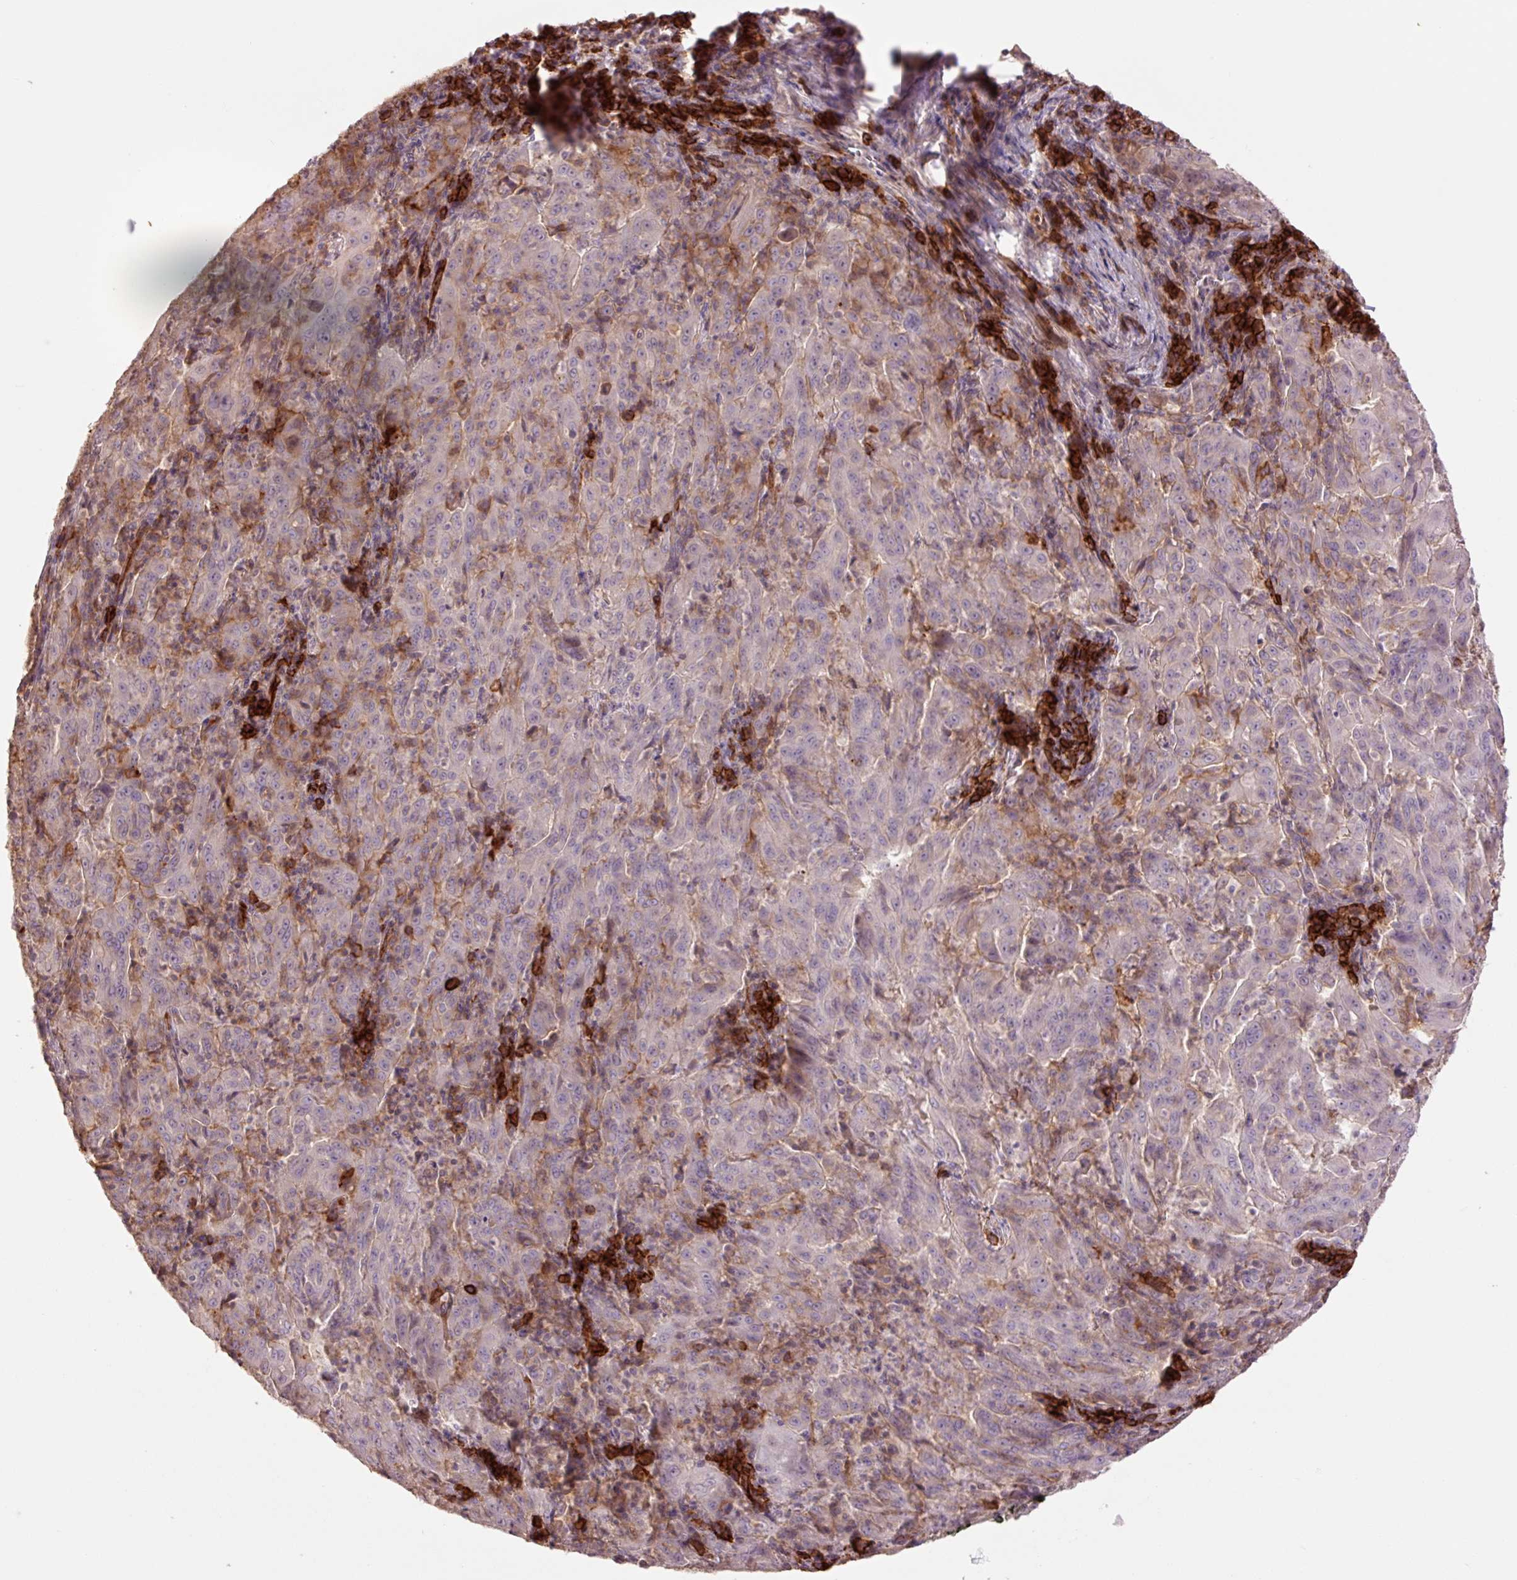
{"staining": {"intensity": "weak", "quantity": "<25%", "location": "cytoplasmic/membranous"}, "tissue": "pancreatic cancer", "cell_type": "Tumor cells", "image_type": "cancer", "snomed": [{"axis": "morphology", "description": "Adenocarcinoma, NOS"}, {"axis": "topography", "description": "Pancreas"}], "caption": "Photomicrograph shows no protein expression in tumor cells of adenocarcinoma (pancreatic) tissue. (DAB (3,3'-diaminobenzidine) immunohistochemistry (IHC) visualized using brightfield microscopy, high magnification).", "gene": "SLC1A4", "patient": {"sex": "male", "age": 63}}